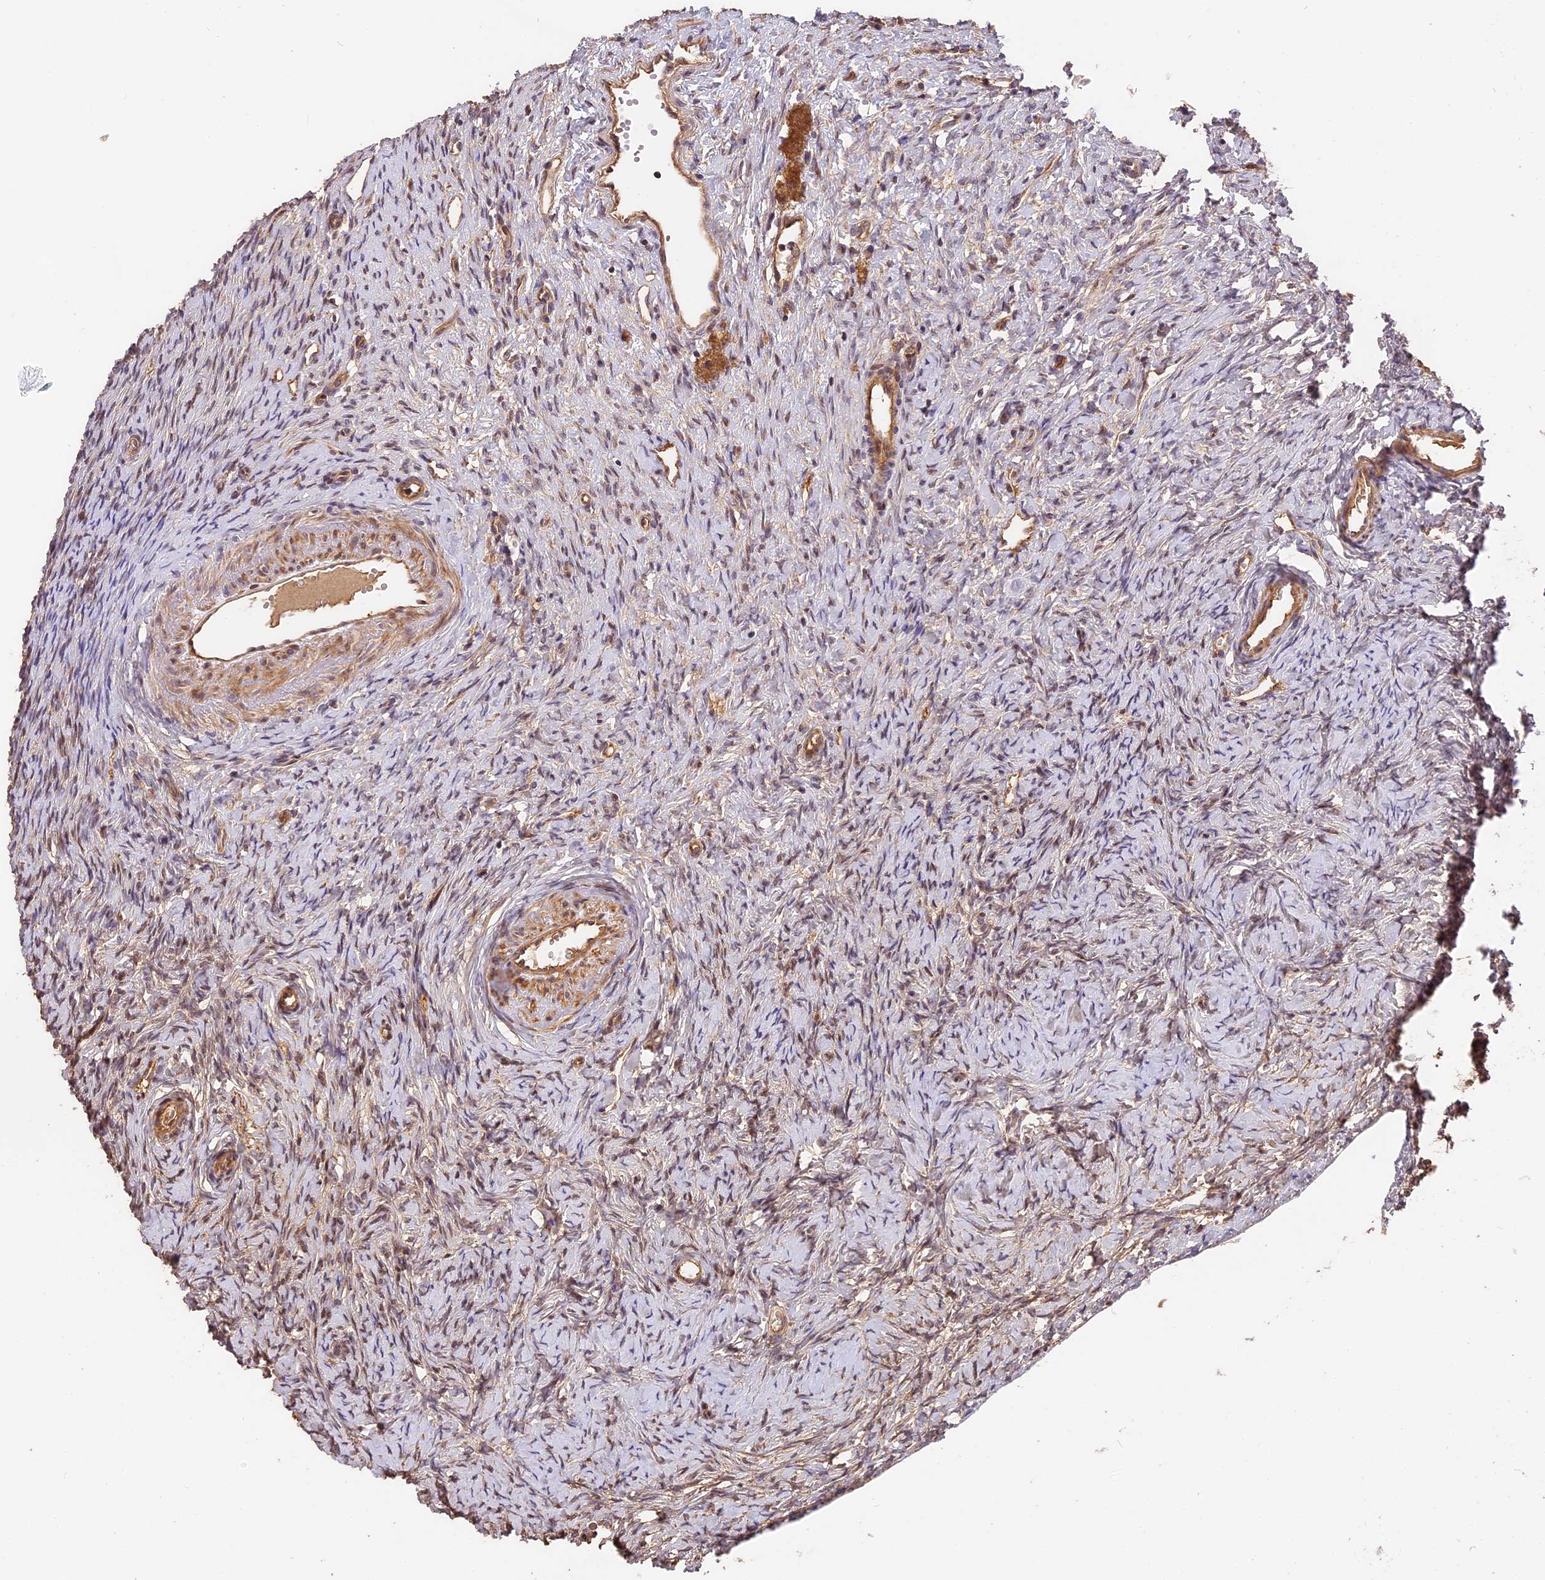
{"staining": {"intensity": "weak", "quantity": "25%-75%", "location": "nuclear"}, "tissue": "ovary", "cell_type": "Ovarian stroma cells", "image_type": "normal", "snomed": [{"axis": "morphology", "description": "Normal tissue, NOS"}, {"axis": "topography", "description": "Ovary"}], "caption": "The histopathology image displays immunohistochemical staining of benign ovary. There is weak nuclear staining is present in approximately 25%-75% of ovarian stroma cells.", "gene": "ARHGAP17", "patient": {"sex": "female", "age": 51}}